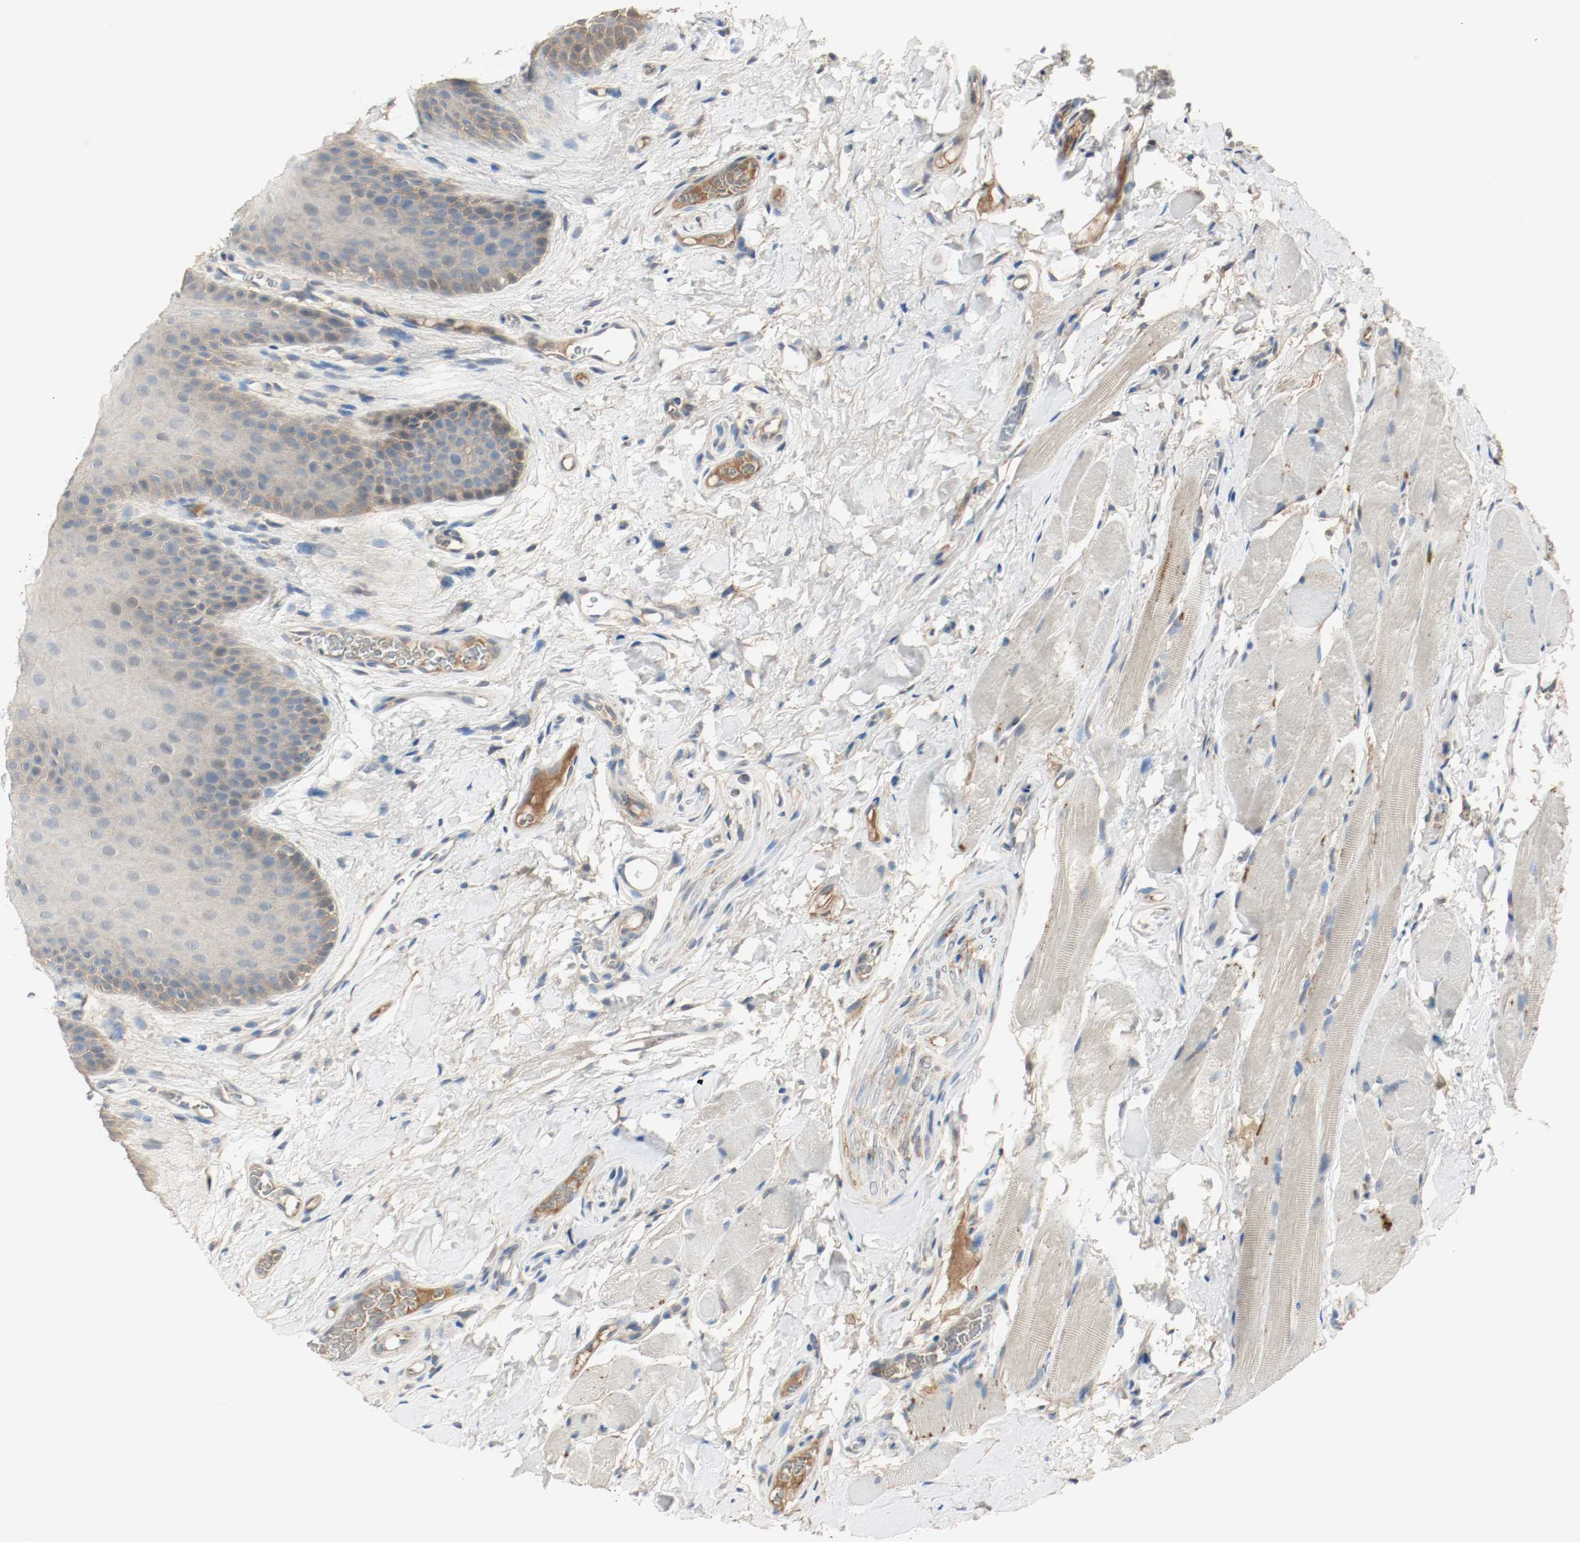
{"staining": {"intensity": "weak", "quantity": "25%-75%", "location": "cytoplasmic/membranous"}, "tissue": "oral mucosa", "cell_type": "Squamous epithelial cells", "image_type": "normal", "snomed": [{"axis": "morphology", "description": "Normal tissue, NOS"}, {"axis": "topography", "description": "Oral tissue"}], "caption": "Immunohistochemical staining of benign oral mucosa demonstrates weak cytoplasmic/membranous protein expression in approximately 25%-75% of squamous epithelial cells. Using DAB (3,3'-diaminobenzidine) (brown) and hematoxylin (blue) stains, captured at high magnification using brightfield microscopy.", "gene": "MELTF", "patient": {"sex": "male", "age": 54}}